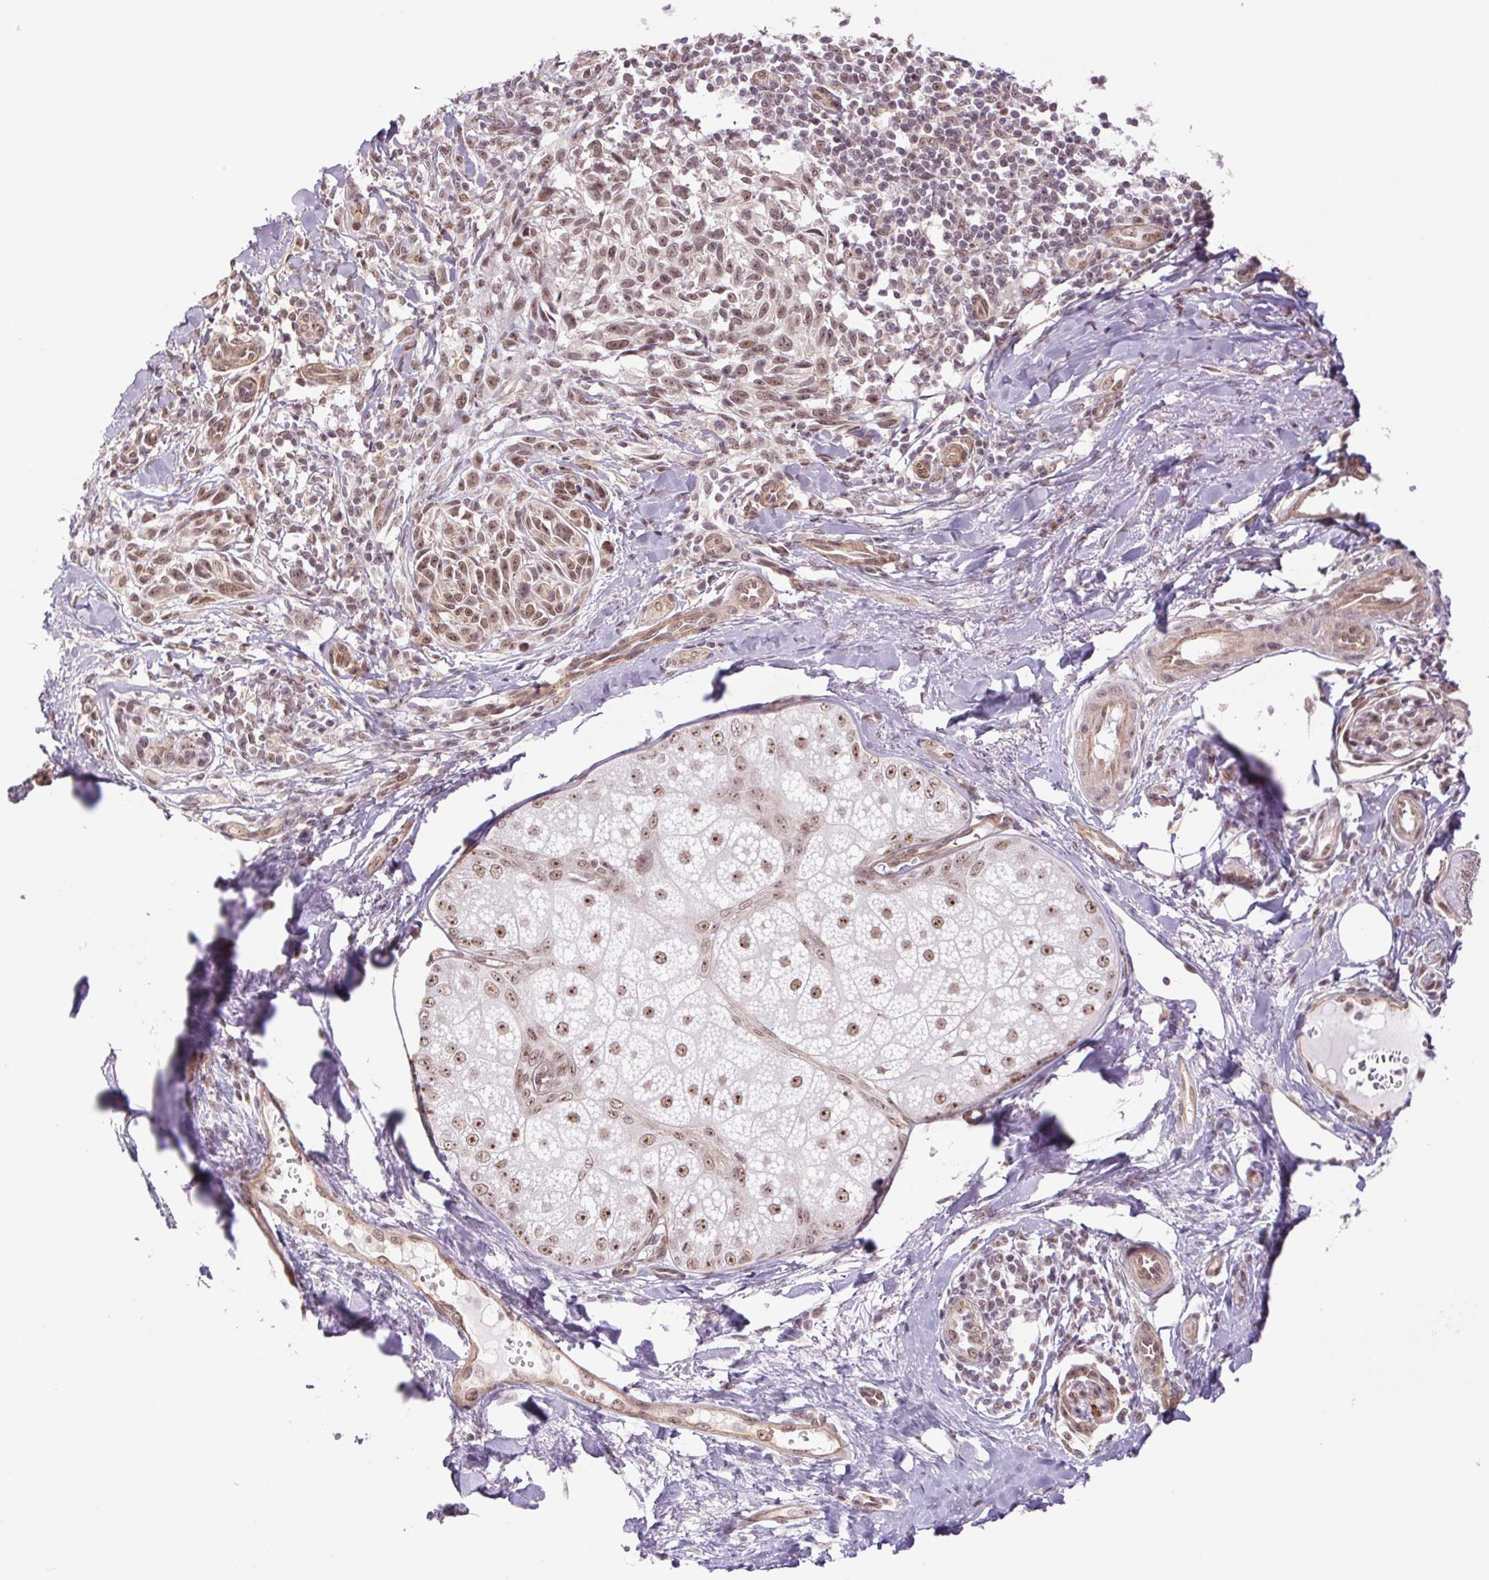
{"staining": {"intensity": "weak", "quantity": ">75%", "location": "nuclear"}, "tissue": "melanoma", "cell_type": "Tumor cells", "image_type": "cancer", "snomed": [{"axis": "morphology", "description": "Malignant melanoma, NOS"}, {"axis": "topography", "description": "Skin"}], "caption": "About >75% of tumor cells in human melanoma show weak nuclear protein expression as visualized by brown immunohistochemical staining.", "gene": "CWC25", "patient": {"sex": "female", "age": 86}}